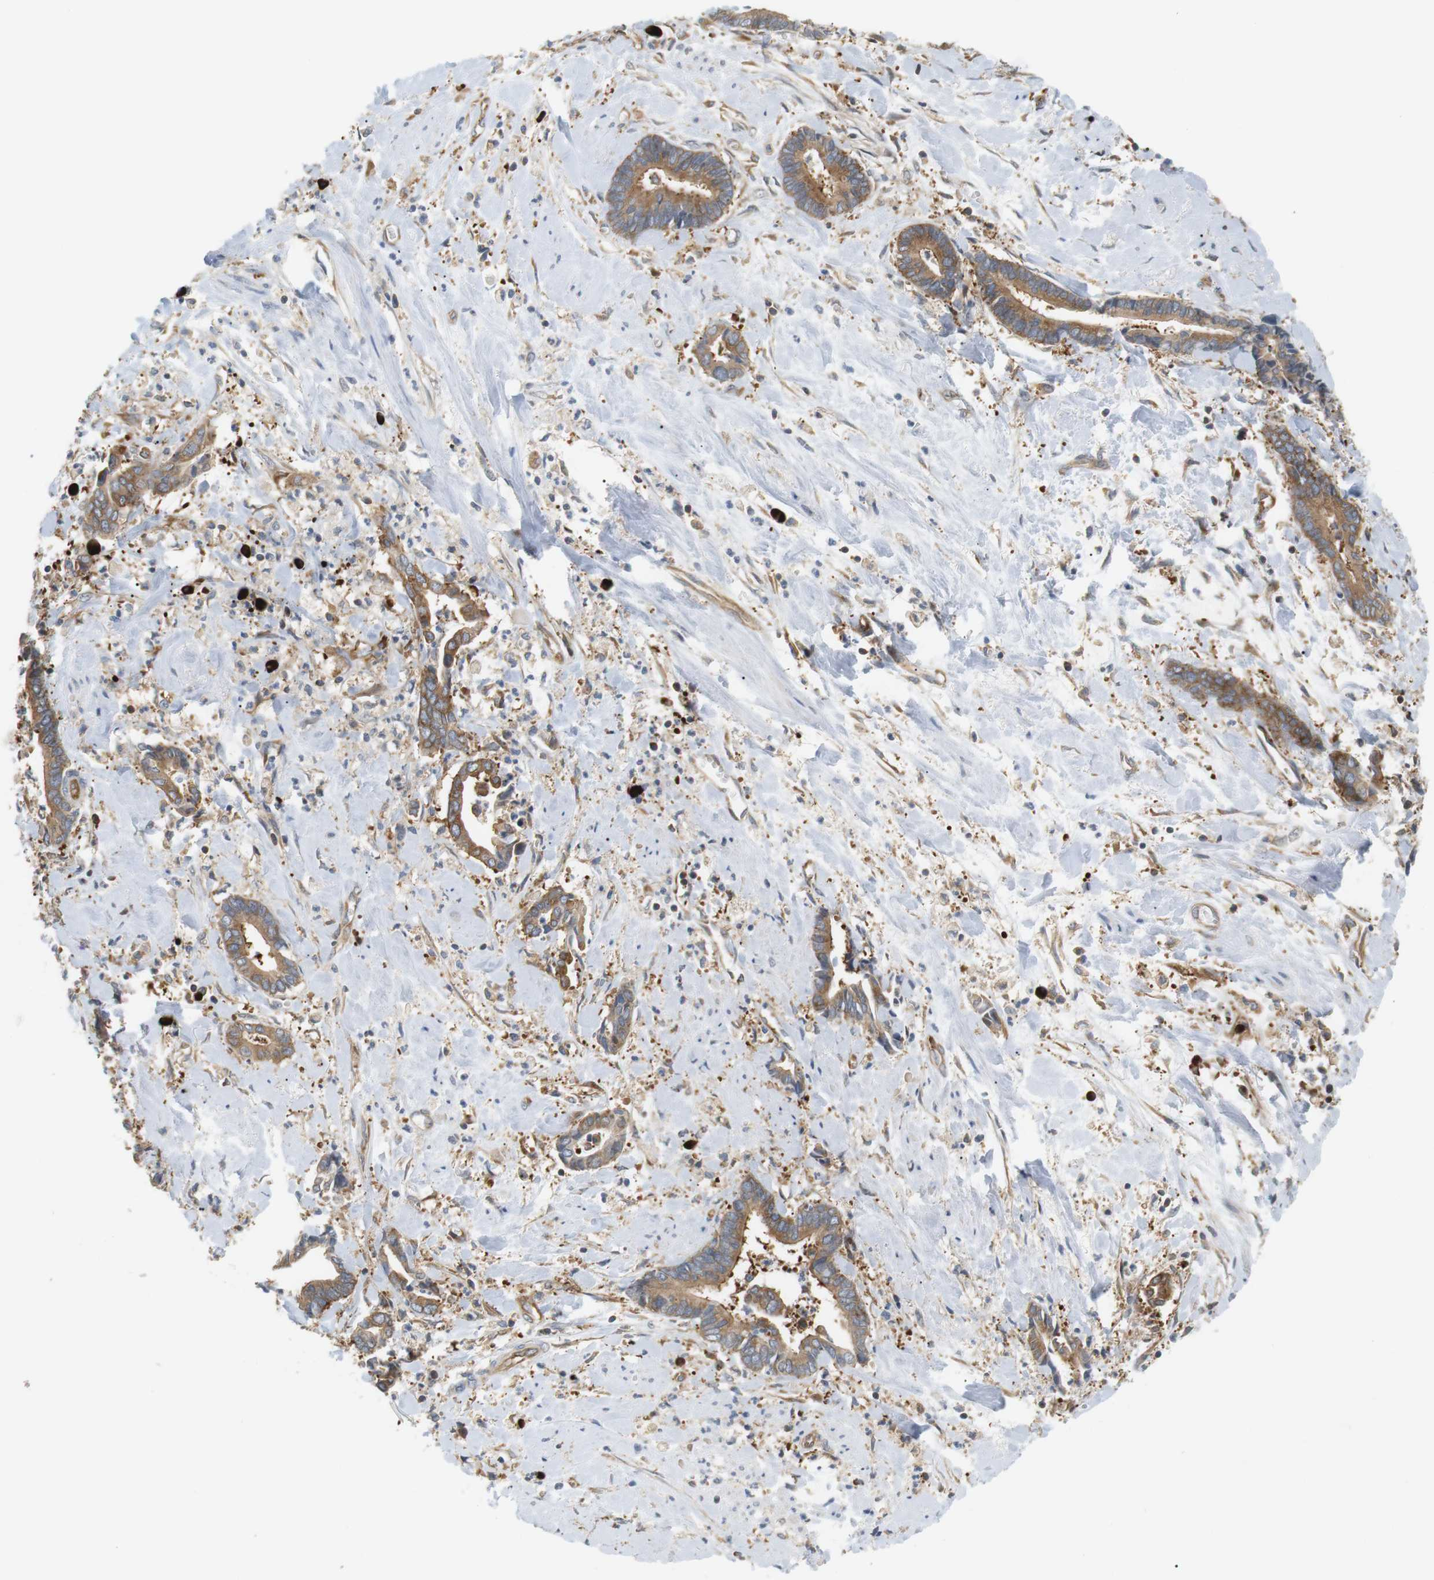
{"staining": {"intensity": "moderate", "quantity": ">75%", "location": "cytoplasmic/membranous"}, "tissue": "cervical cancer", "cell_type": "Tumor cells", "image_type": "cancer", "snomed": [{"axis": "morphology", "description": "Adenocarcinoma, NOS"}, {"axis": "topography", "description": "Cervix"}], "caption": "This histopathology image reveals immunohistochemistry staining of cervical adenocarcinoma, with medium moderate cytoplasmic/membranous expression in about >75% of tumor cells.", "gene": "TMEM200A", "patient": {"sex": "female", "age": 44}}